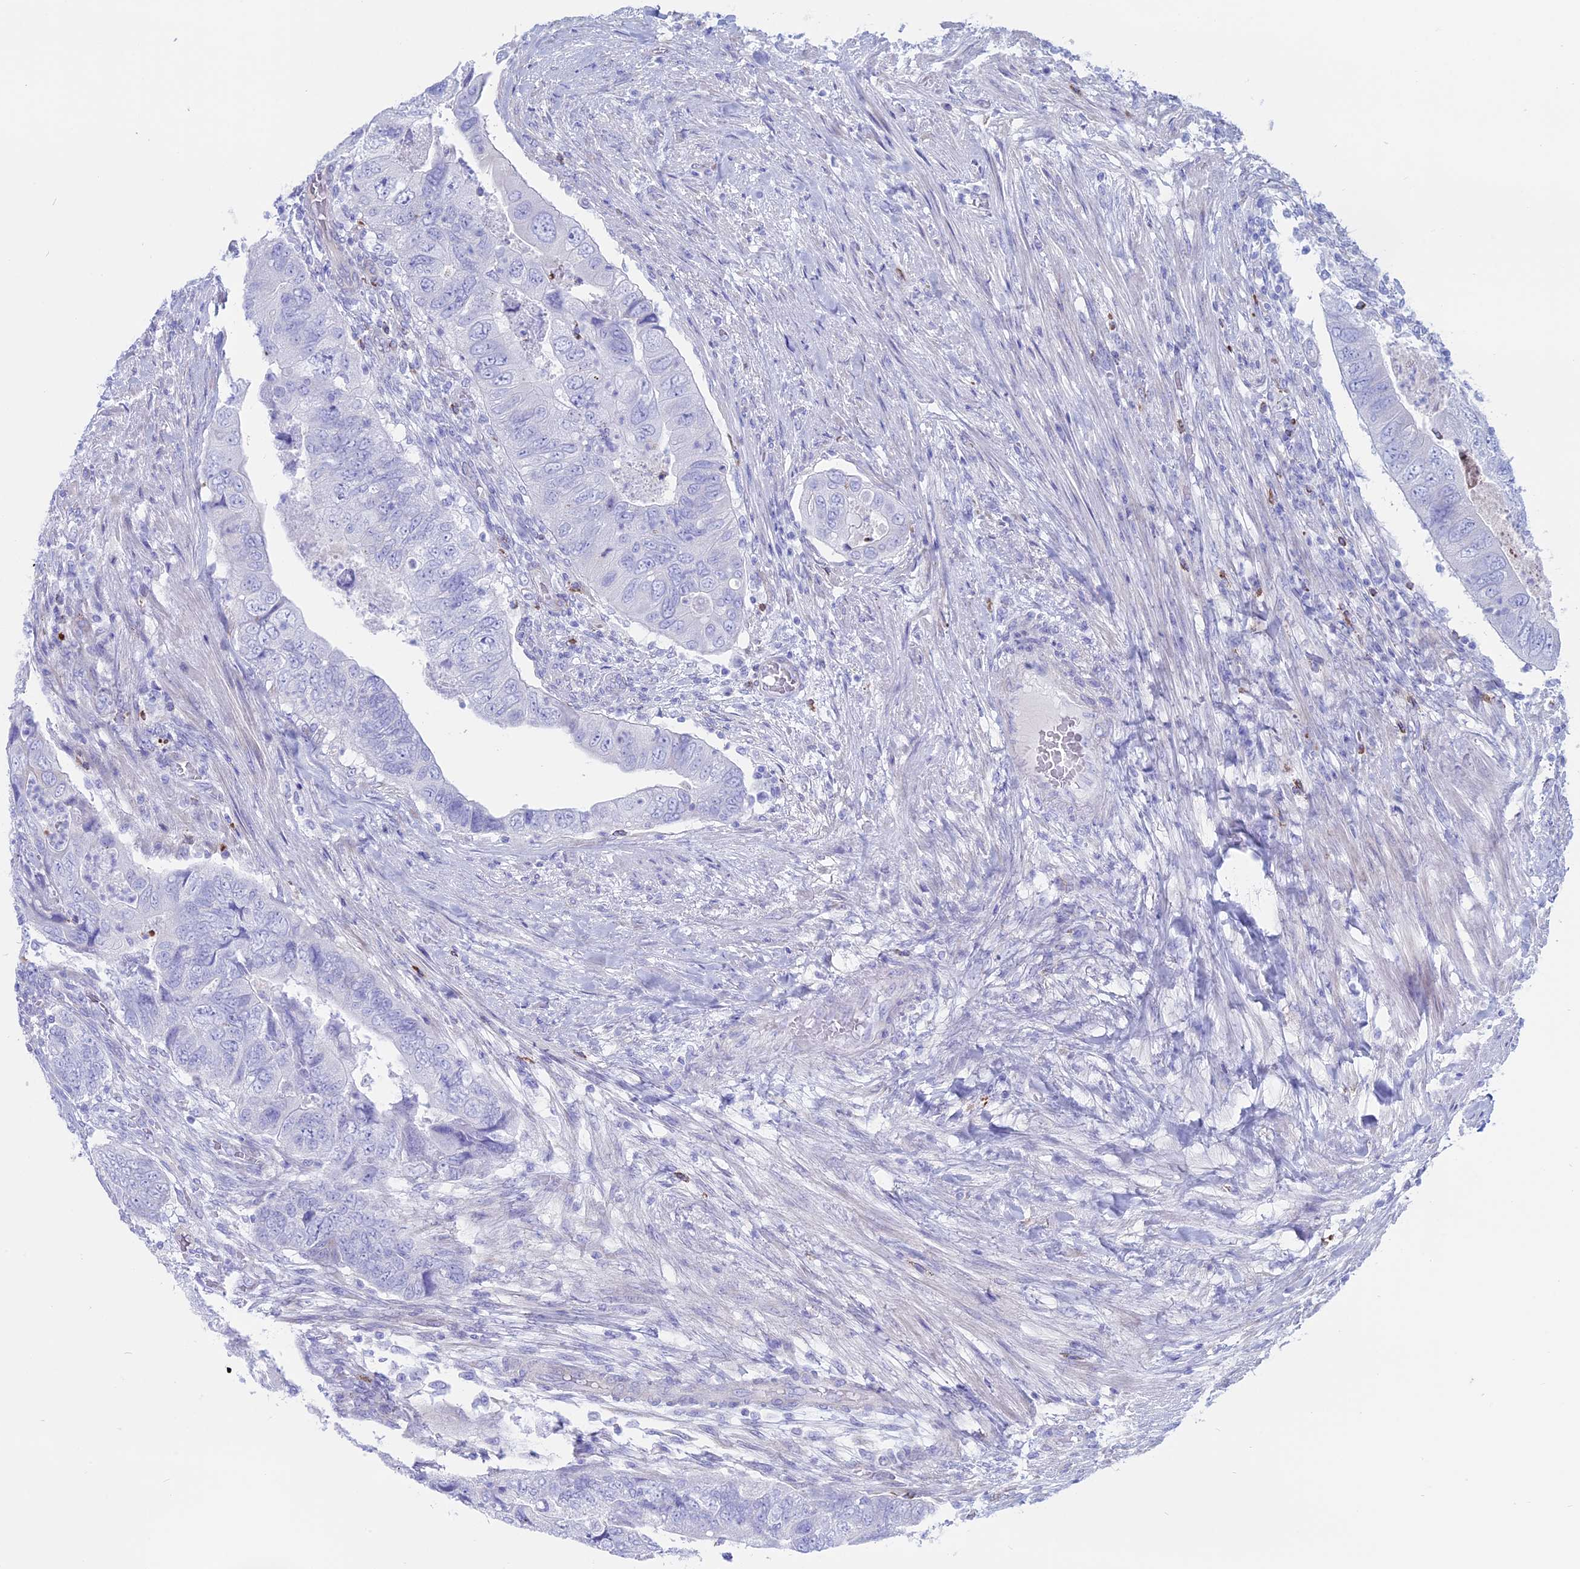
{"staining": {"intensity": "negative", "quantity": "none", "location": "none"}, "tissue": "colorectal cancer", "cell_type": "Tumor cells", "image_type": "cancer", "snomed": [{"axis": "morphology", "description": "Adenocarcinoma, NOS"}, {"axis": "topography", "description": "Rectum"}], "caption": "Protein analysis of colorectal cancer displays no significant expression in tumor cells.", "gene": "OR2AE1", "patient": {"sex": "male", "age": 63}}